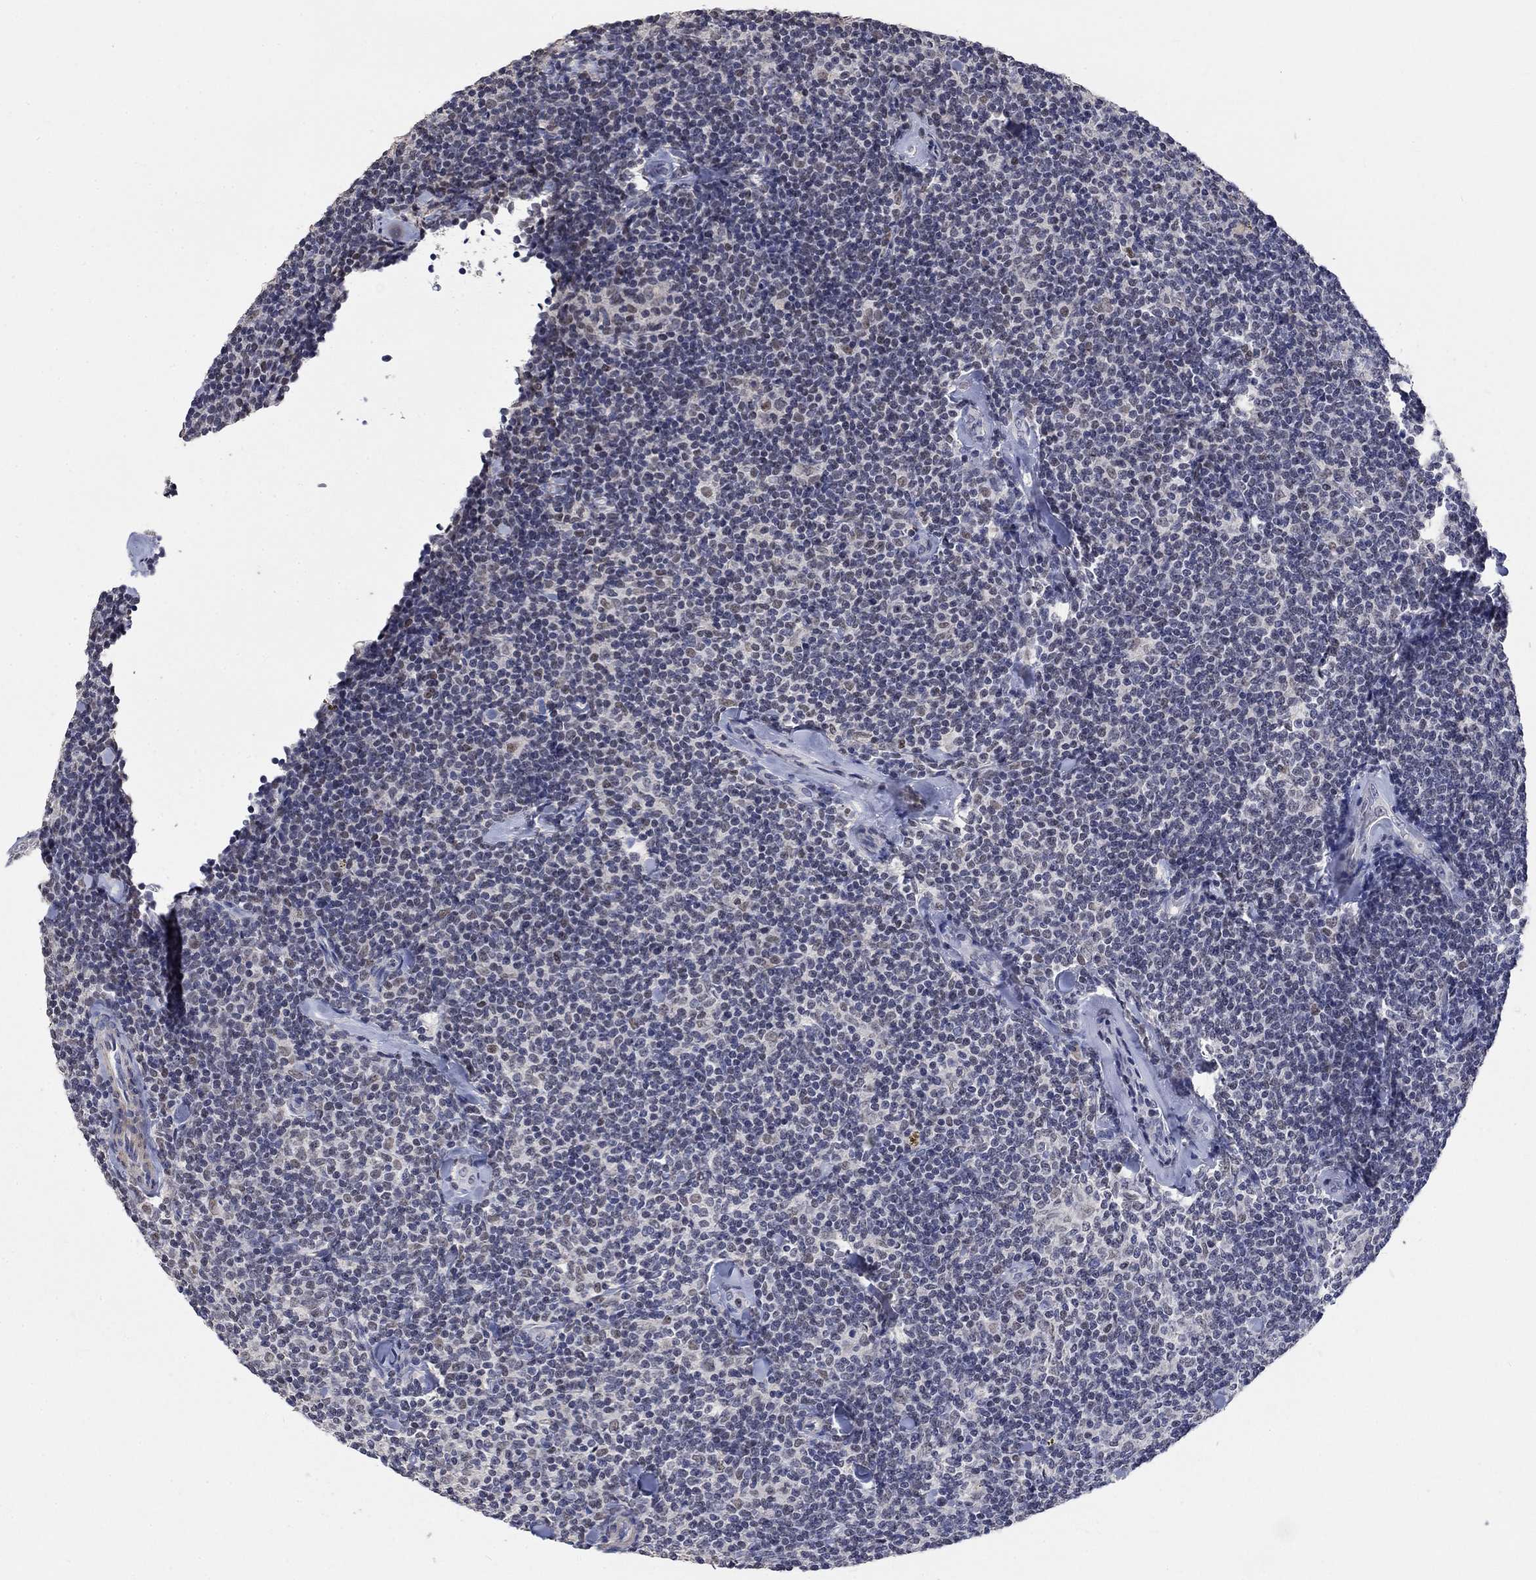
{"staining": {"intensity": "negative", "quantity": "none", "location": "none"}, "tissue": "lymphoma", "cell_type": "Tumor cells", "image_type": "cancer", "snomed": [{"axis": "morphology", "description": "Malignant lymphoma, non-Hodgkin's type, Low grade"}, {"axis": "topography", "description": "Lymph node"}], "caption": "A high-resolution histopathology image shows immunohistochemistry (IHC) staining of low-grade malignant lymphoma, non-Hodgkin's type, which demonstrates no significant expression in tumor cells.", "gene": "ZBTB18", "patient": {"sex": "female", "age": 56}}